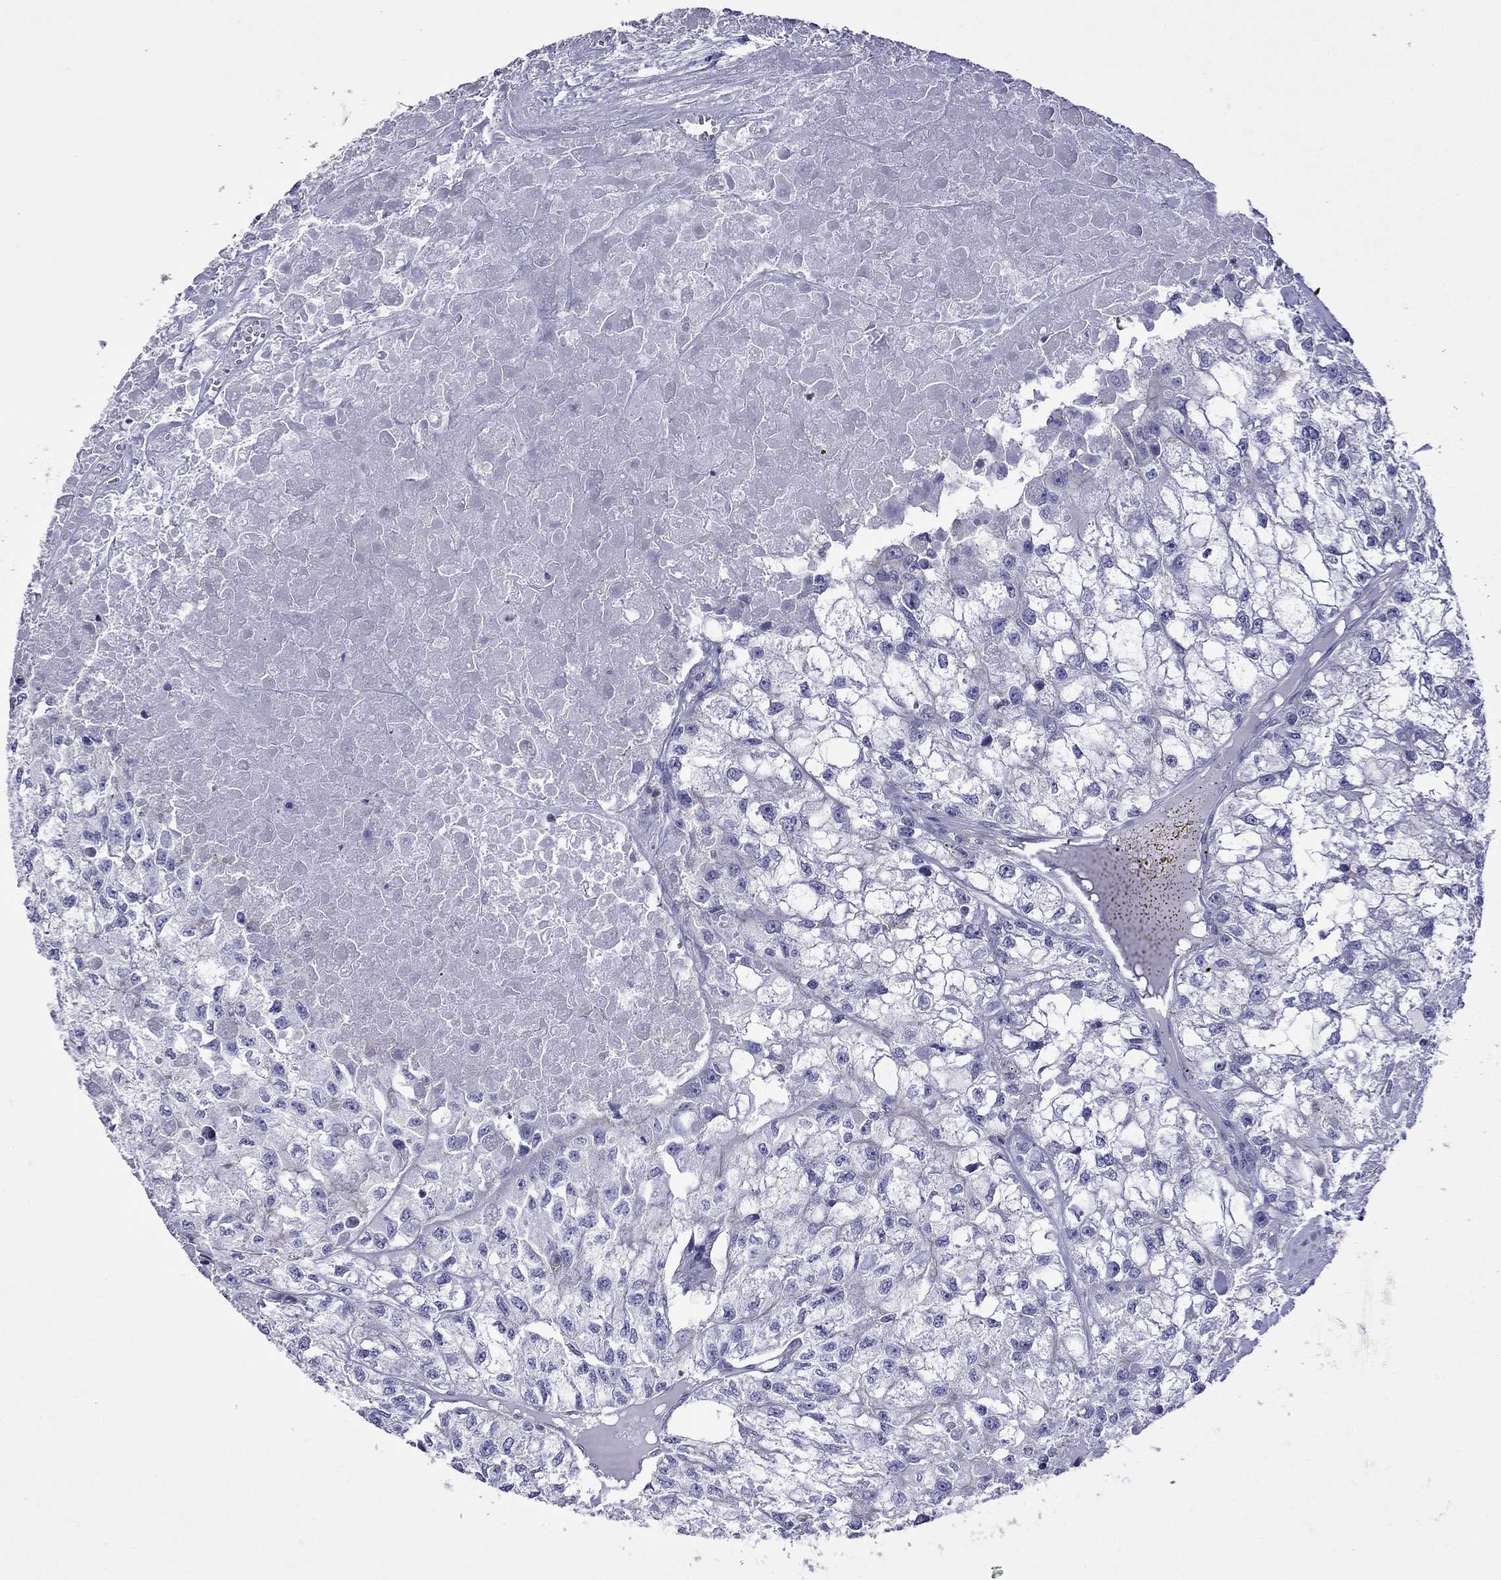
{"staining": {"intensity": "negative", "quantity": "none", "location": "none"}, "tissue": "renal cancer", "cell_type": "Tumor cells", "image_type": "cancer", "snomed": [{"axis": "morphology", "description": "Adenocarcinoma, NOS"}, {"axis": "topography", "description": "Kidney"}], "caption": "Immunohistochemical staining of renal cancer displays no significant staining in tumor cells.", "gene": "MPZ", "patient": {"sex": "male", "age": 56}}